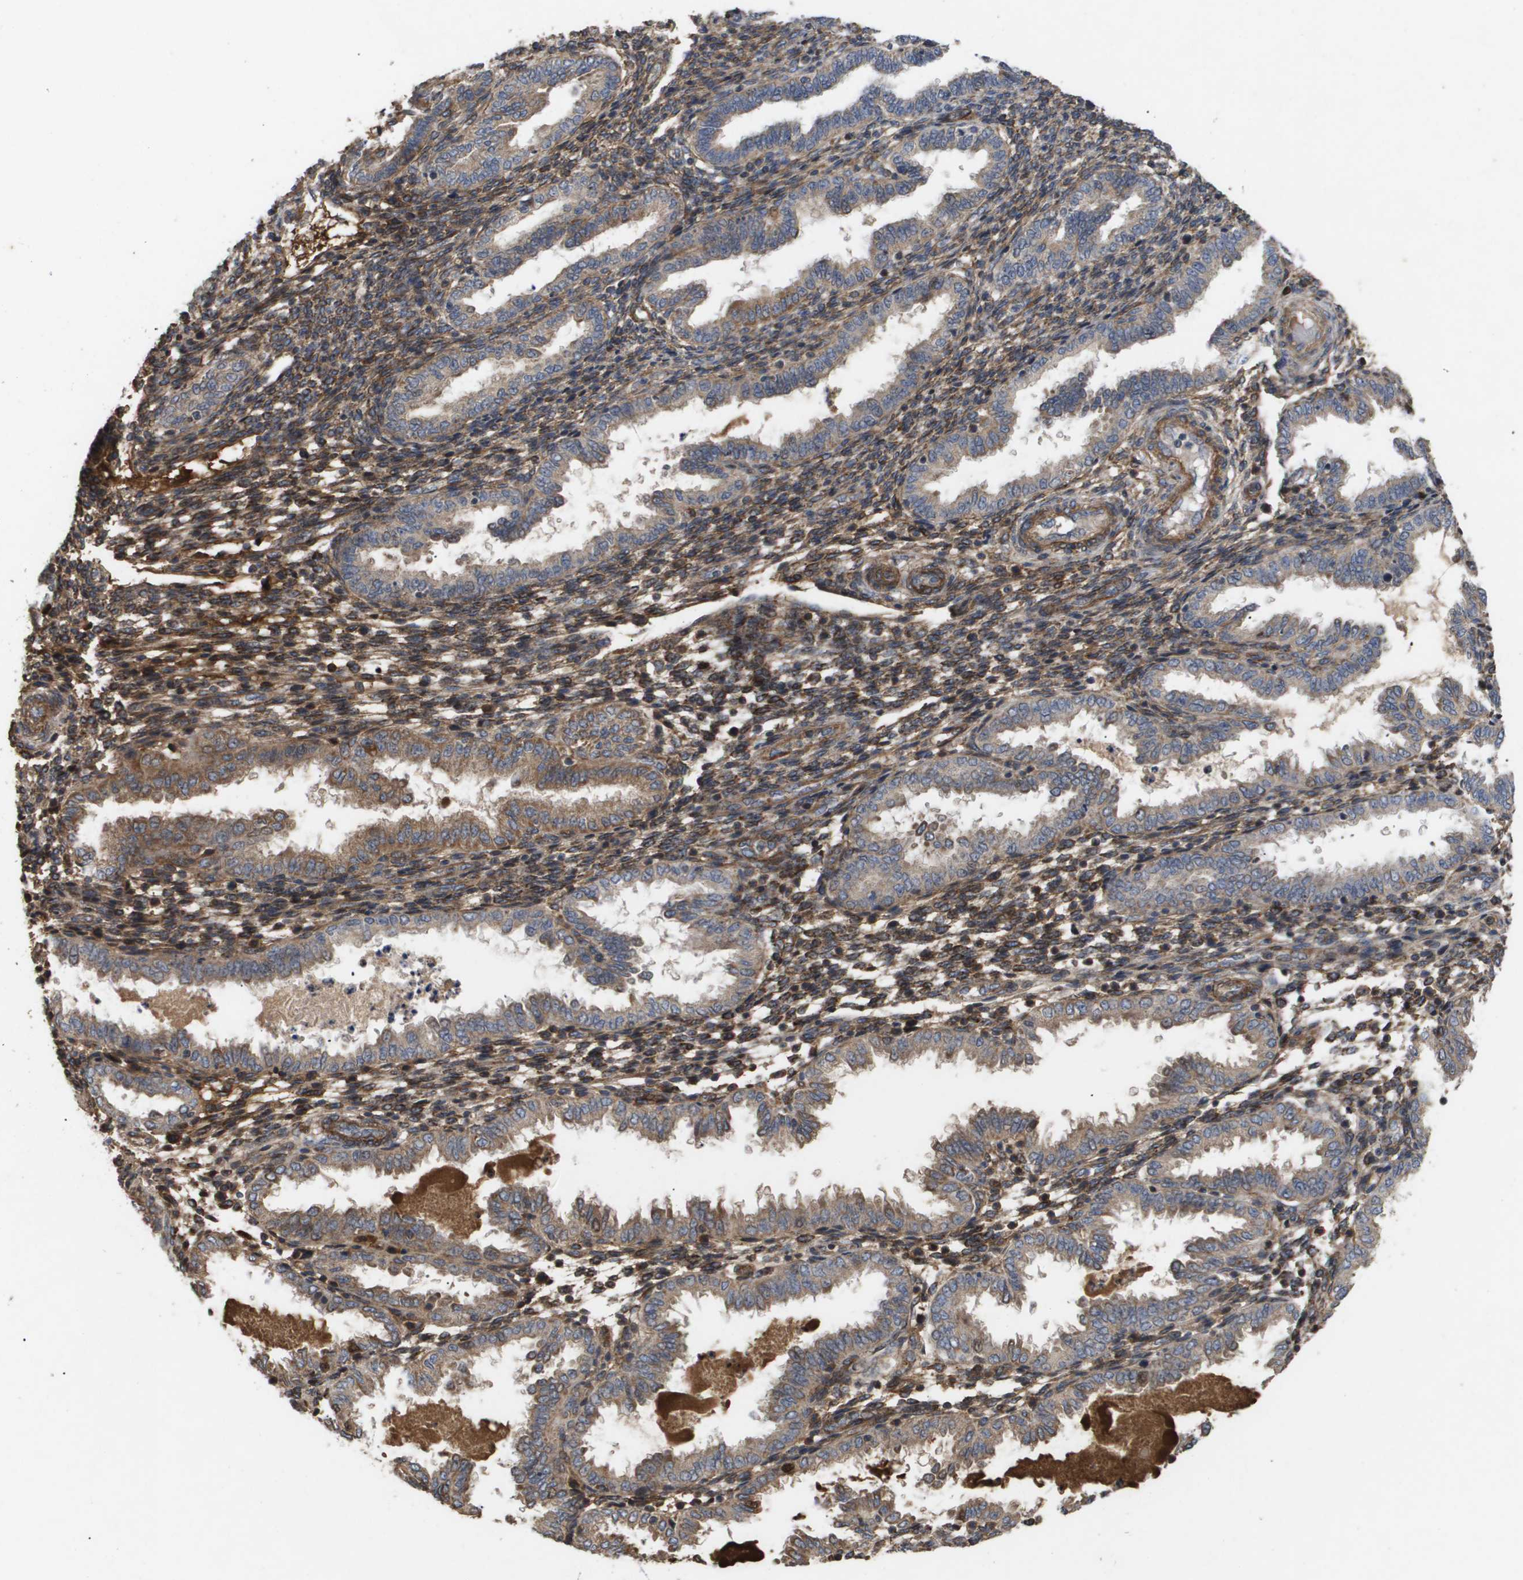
{"staining": {"intensity": "moderate", "quantity": ">75%", "location": "cytoplasmic/membranous"}, "tissue": "endometrium", "cell_type": "Cells in endometrial stroma", "image_type": "normal", "snomed": [{"axis": "morphology", "description": "Normal tissue, NOS"}, {"axis": "topography", "description": "Endometrium"}], "caption": "The immunohistochemical stain shows moderate cytoplasmic/membranous positivity in cells in endometrial stroma of unremarkable endometrium.", "gene": "TNS1", "patient": {"sex": "female", "age": 33}}